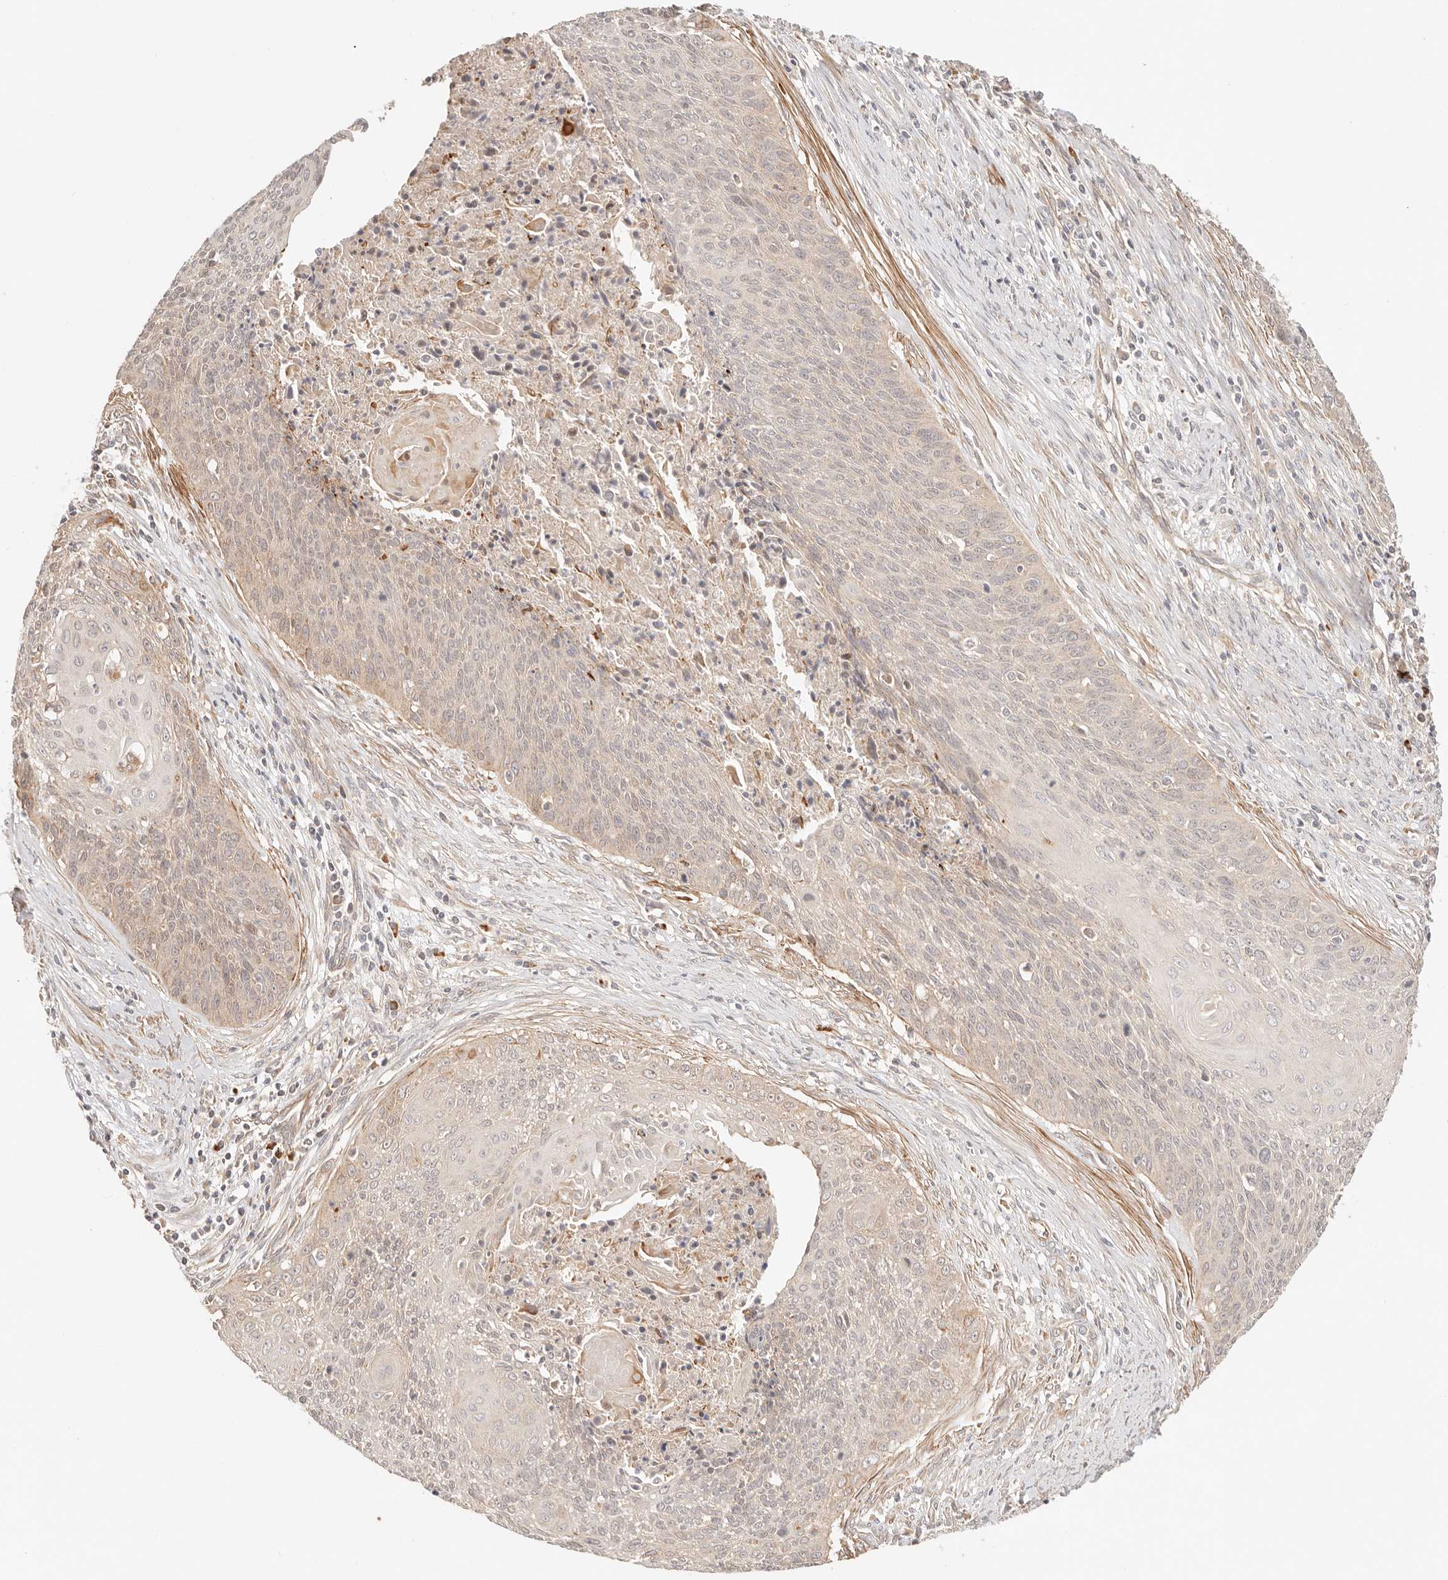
{"staining": {"intensity": "weak", "quantity": "25%-75%", "location": "cytoplasmic/membranous"}, "tissue": "cervical cancer", "cell_type": "Tumor cells", "image_type": "cancer", "snomed": [{"axis": "morphology", "description": "Squamous cell carcinoma, NOS"}, {"axis": "topography", "description": "Cervix"}], "caption": "Immunohistochemical staining of human cervical cancer exhibits low levels of weak cytoplasmic/membranous protein expression in about 25%-75% of tumor cells. (Brightfield microscopy of DAB IHC at high magnification).", "gene": "IL1R2", "patient": {"sex": "female", "age": 55}}